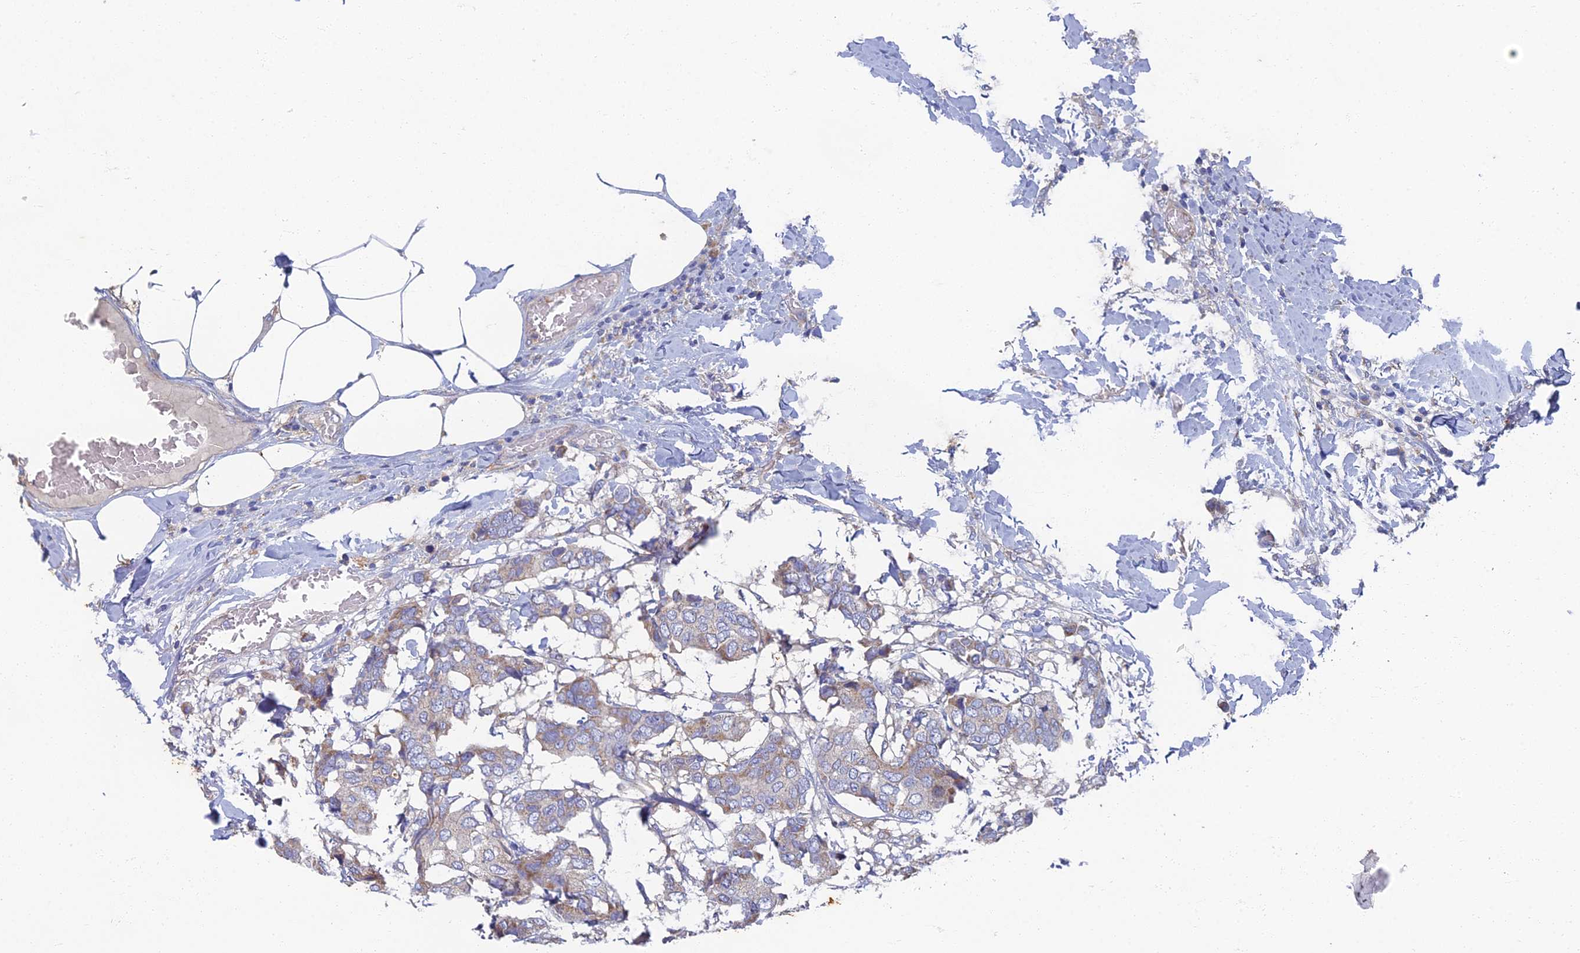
{"staining": {"intensity": "weak", "quantity": "<25%", "location": "cytoplasmic/membranous"}, "tissue": "breast cancer", "cell_type": "Tumor cells", "image_type": "cancer", "snomed": [{"axis": "morphology", "description": "Duct carcinoma"}, {"axis": "topography", "description": "Breast"}], "caption": "Breast cancer was stained to show a protein in brown. There is no significant expression in tumor cells.", "gene": "RNASEK", "patient": {"sex": "female", "age": 75}}